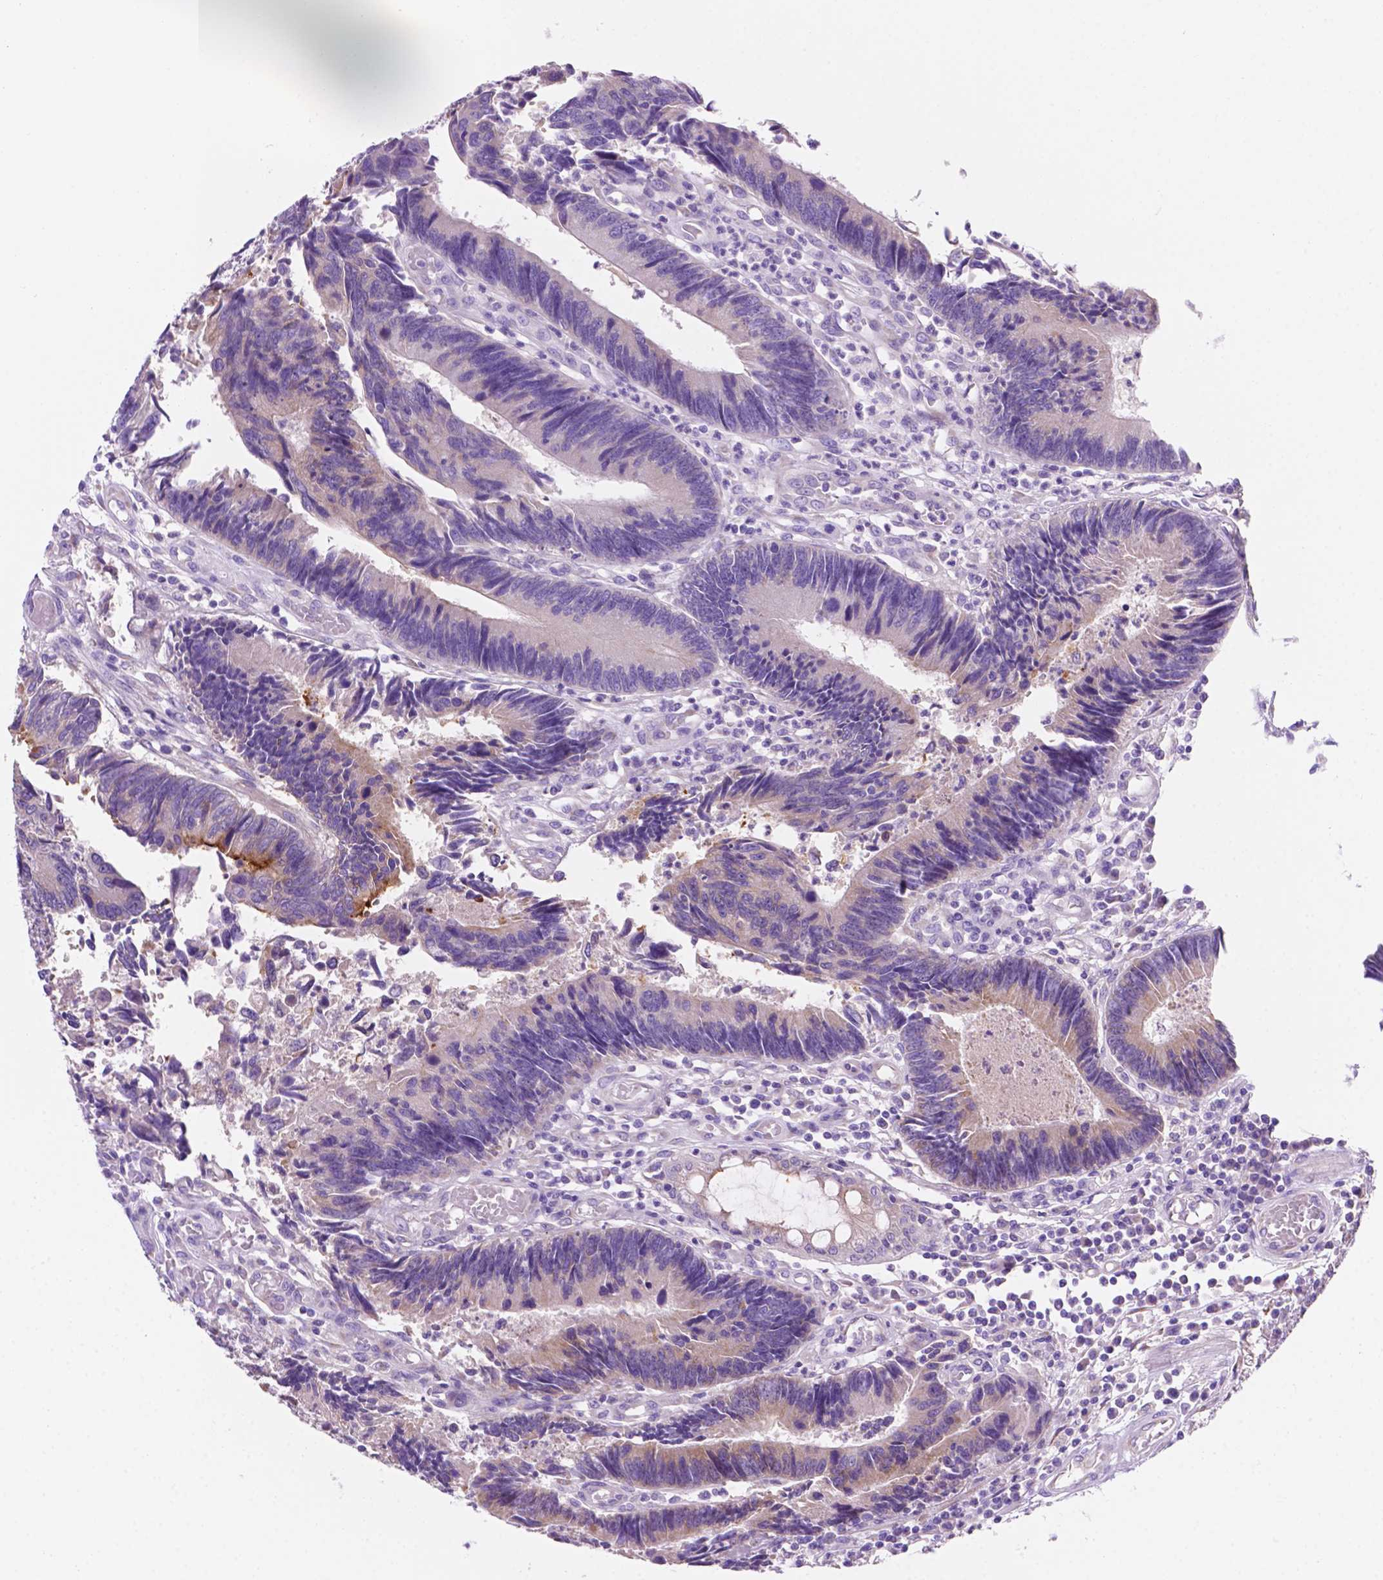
{"staining": {"intensity": "weak", "quantity": "<25%", "location": "cytoplasmic/membranous"}, "tissue": "colorectal cancer", "cell_type": "Tumor cells", "image_type": "cancer", "snomed": [{"axis": "morphology", "description": "Adenocarcinoma, NOS"}, {"axis": "topography", "description": "Colon"}], "caption": "Colorectal cancer was stained to show a protein in brown. There is no significant staining in tumor cells. (Stains: DAB (3,3'-diaminobenzidine) immunohistochemistry (IHC) with hematoxylin counter stain, Microscopy: brightfield microscopy at high magnification).", "gene": "CEACAM7", "patient": {"sex": "female", "age": 67}}